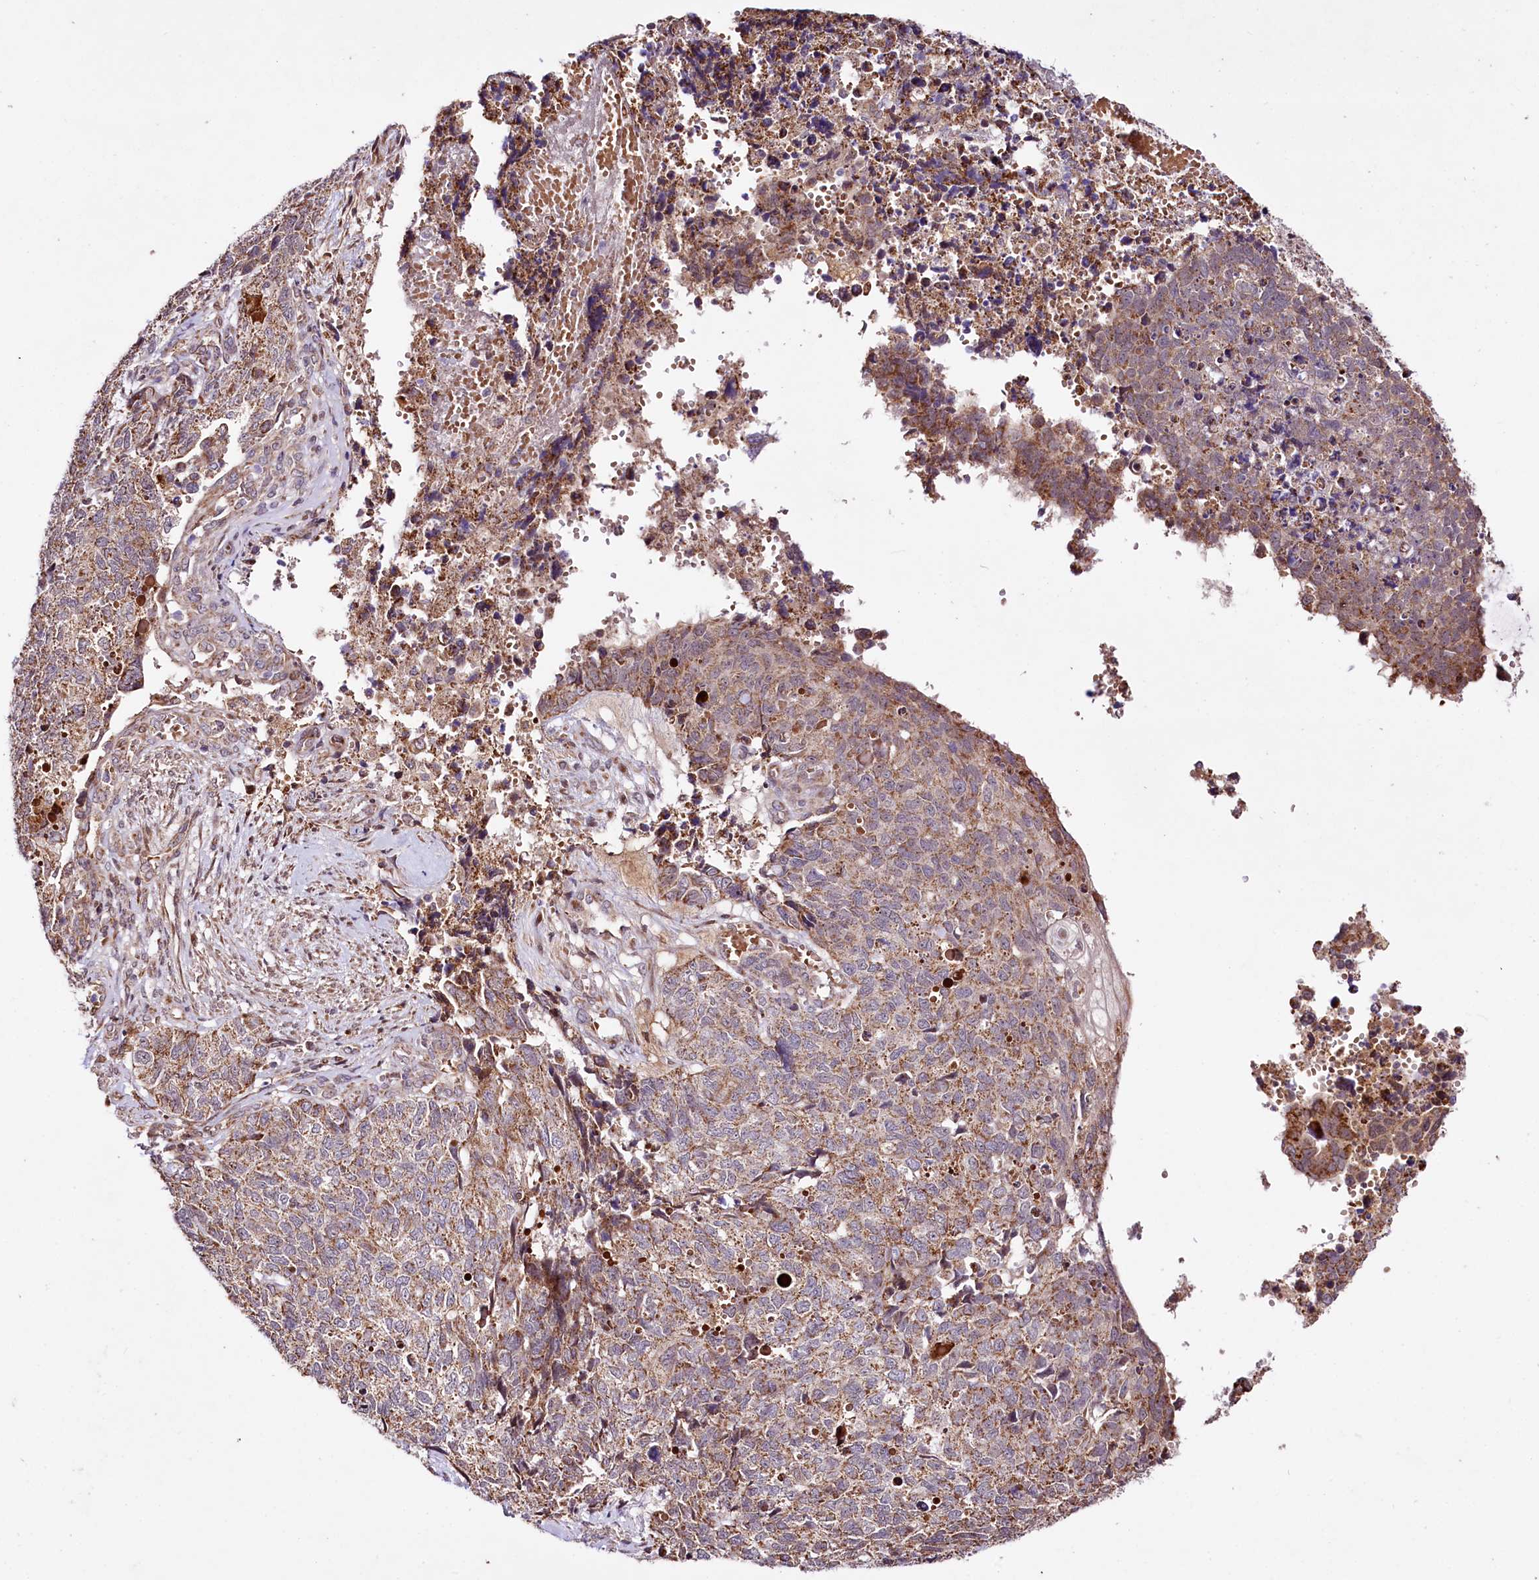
{"staining": {"intensity": "moderate", "quantity": ">75%", "location": "cytoplasmic/membranous"}, "tissue": "cervical cancer", "cell_type": "Tumor cells", "image_type": "cancer", "snomed": [{"axis": "morphology", "description": "Squamous cell carcinoma, NOS"}, {"axis": "topography", "description": "Cervix"}], "caption": "A brown stain shows moderate cytoplasmic/membranous expression of a protein in cervical cancer tumor cells.", "gene": "ST7", "patient": {"sex": "female", "age": 63}}